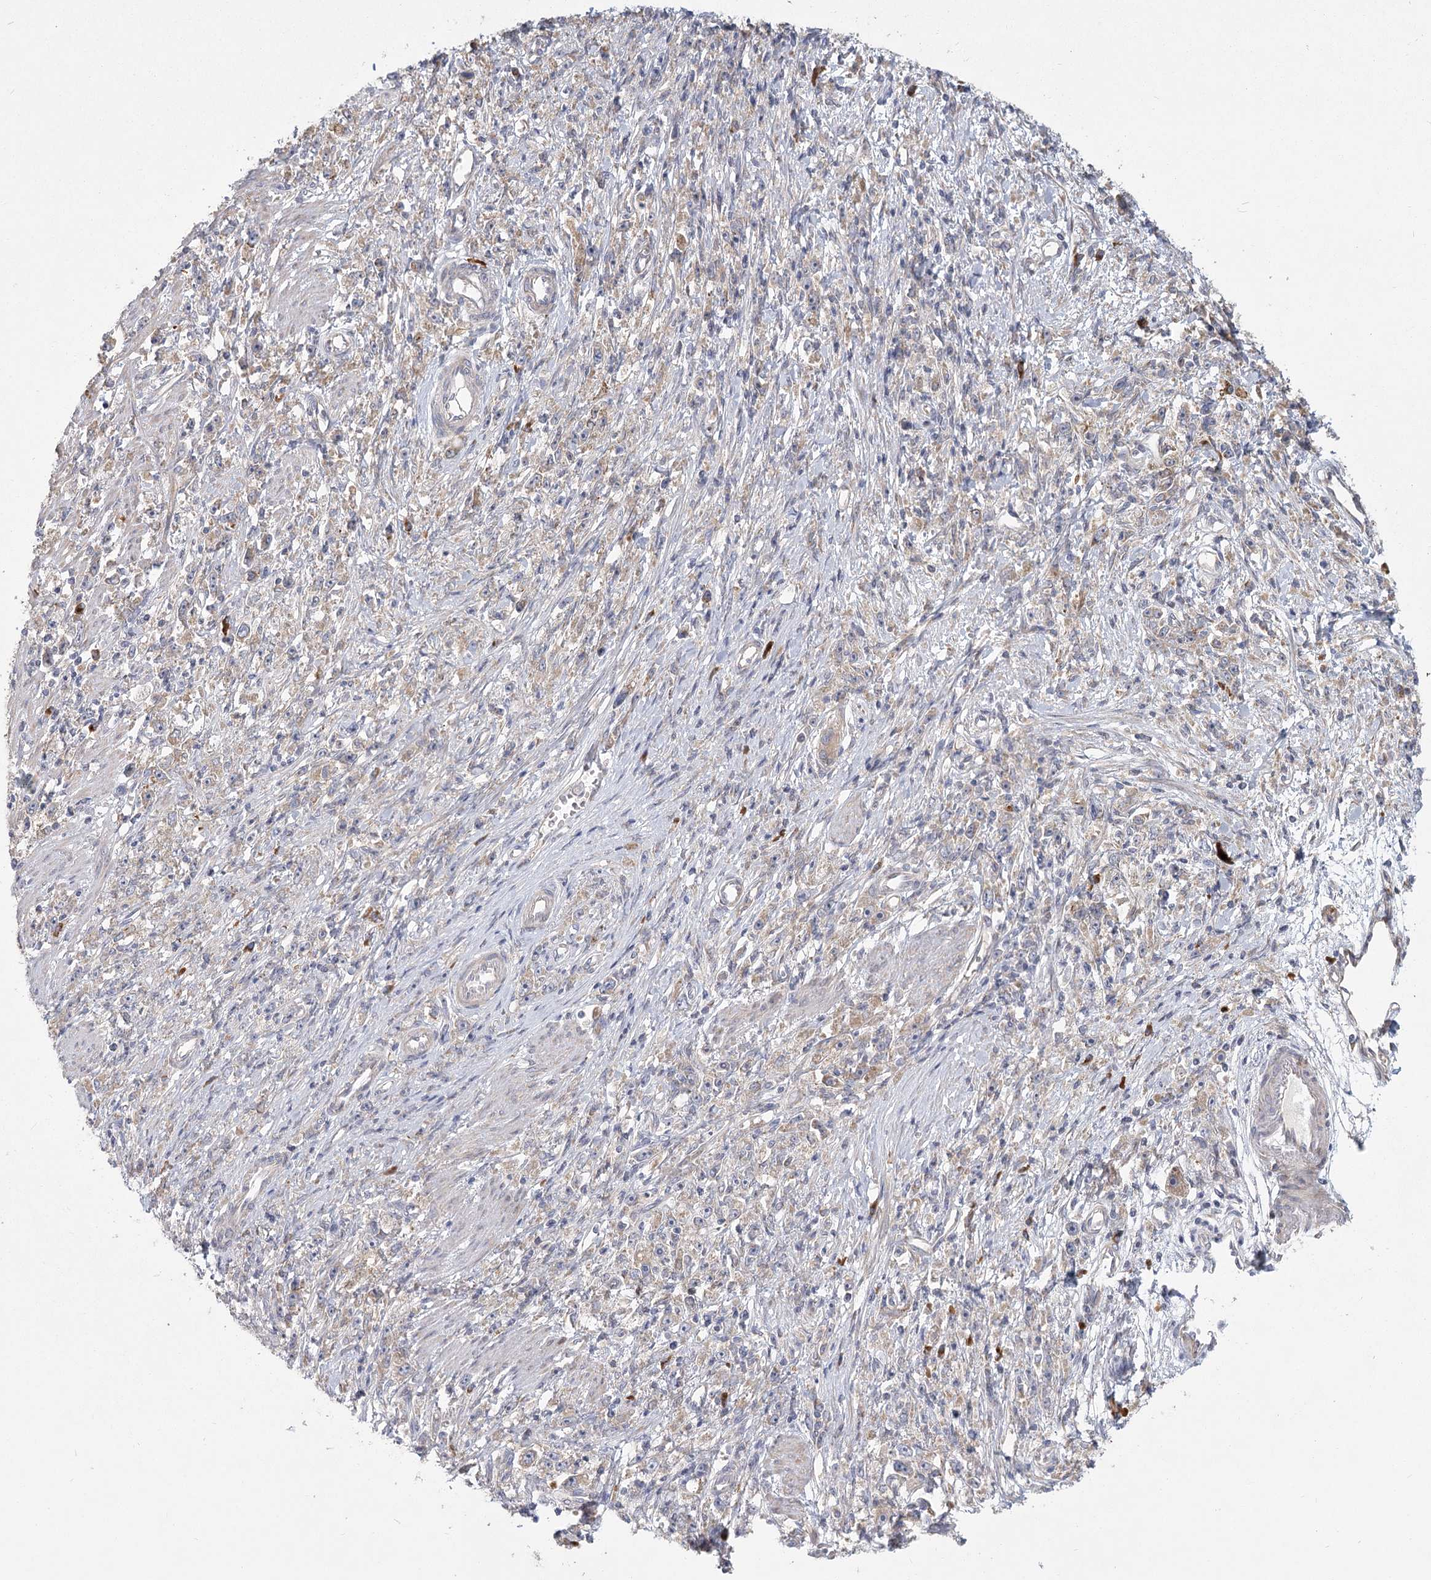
{"staining": {"intensity": "weak", "quantity": "<25%", "location": "cytoplasmic/membranous"}, "tissue": "stomach cancer", "cell_type": "Tumor cells", "image_type": "cancer", "snomed": [{"axis": "morphology", "description": "Adenocarcinoma, NOS"}, {"axis": "topography", "description": "Stomach"}], "caption": "The IHC image has no significant staining in tumor cells of stomach cancer tissue.", "gene": "CNTLN", "patient": {"sex": "female", "age": 59}}